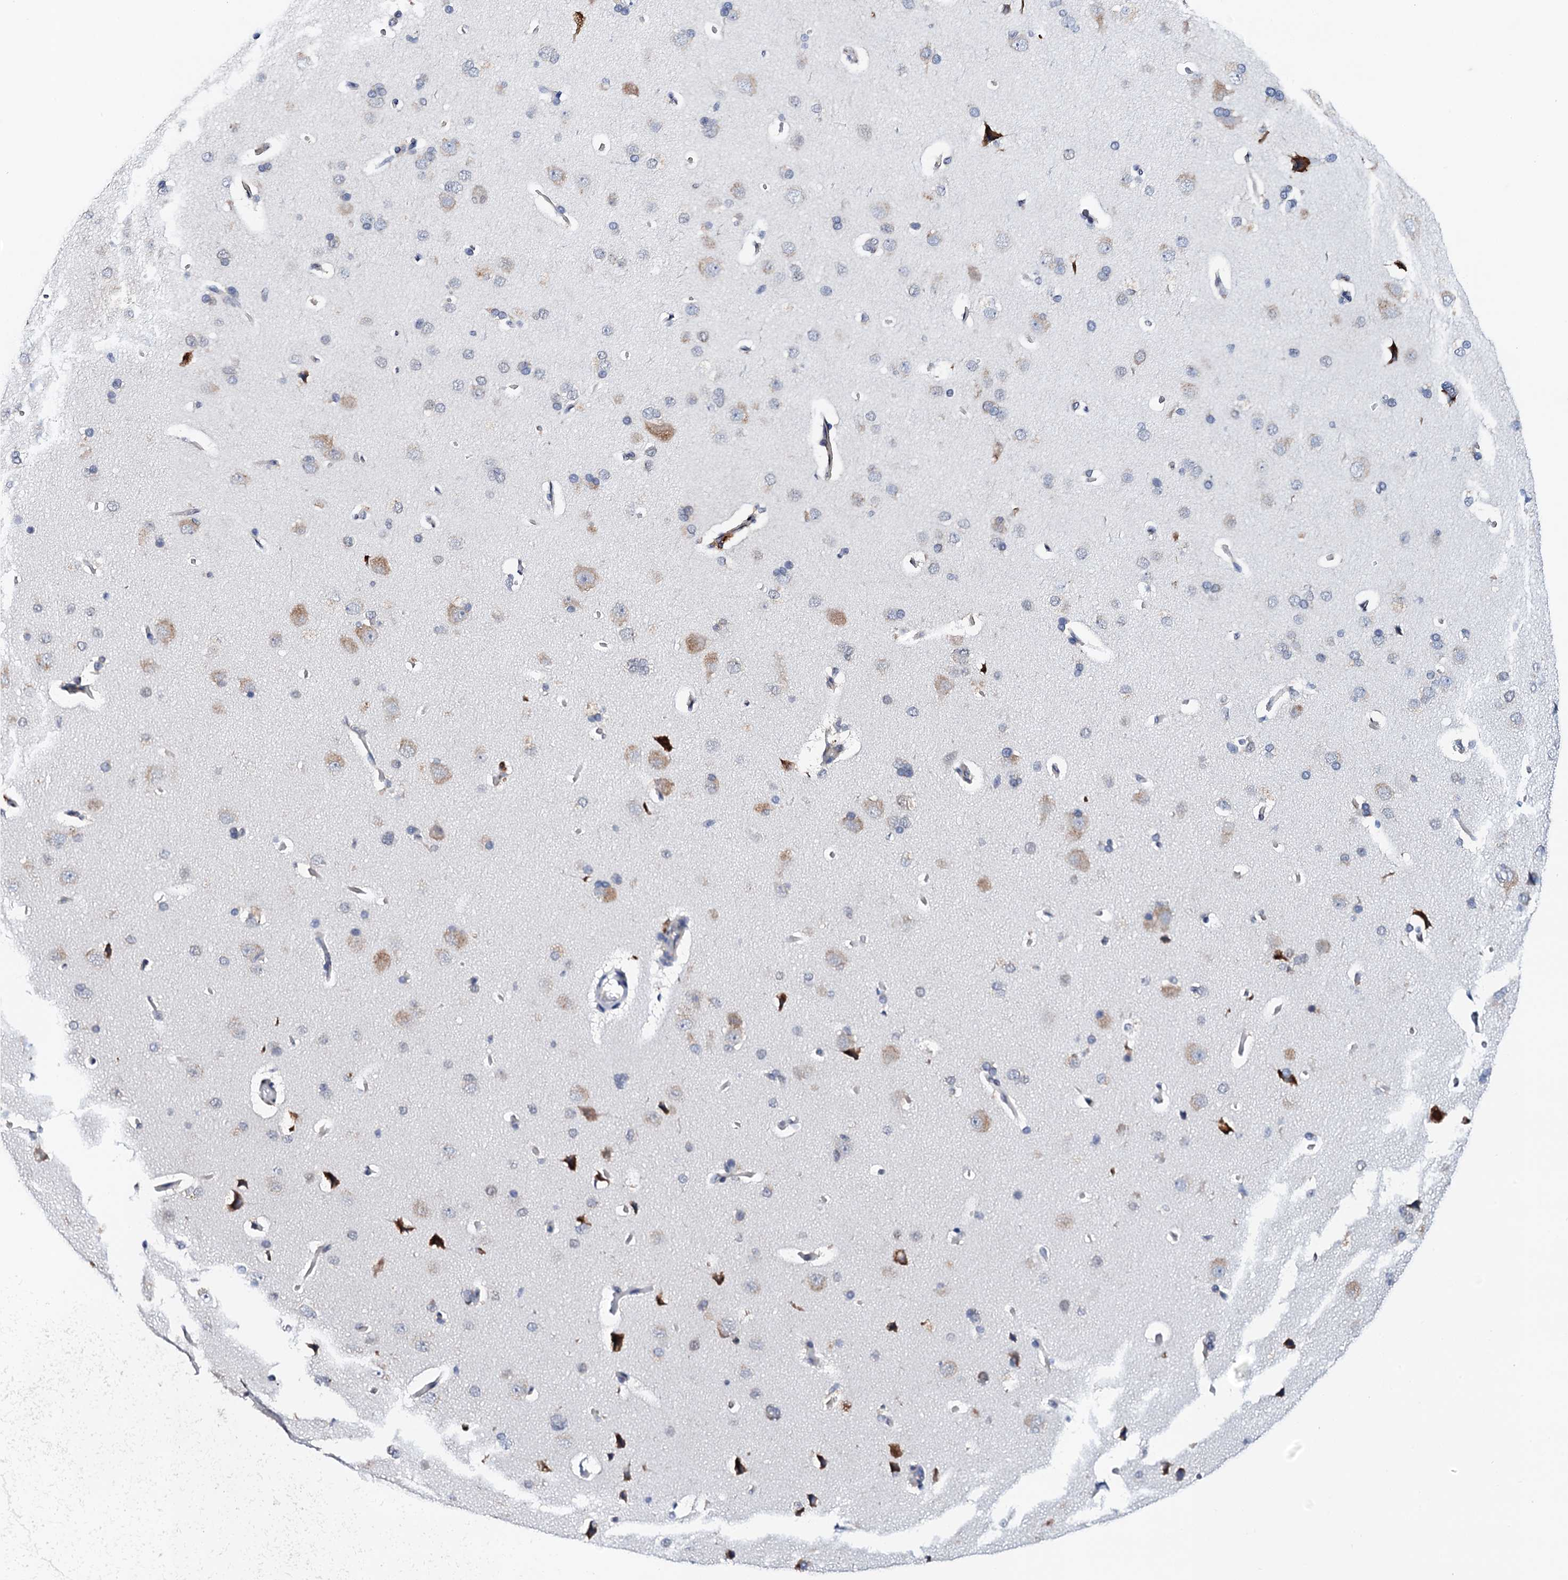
{"staining": {"intensity": "negative", "quantity": "none", "location": "none"}, "tissue": "cerebral cortex", "cell_type": "Endothelial cells", "image_type": "normal", "snomed": [{"axis": "morphology", "description": "Normal tissue, NOS"}, {"axis": "topography", "description": "Cerebral cortex"}], "caption": "Immunohistochemistry photomicrograph of unremarkable cerebral cortex: human cerebral cortex stained with DAB (3,3'-diaminobenzidine) reveals no significant protein staining in endothelial cells.", "gene": "NUP58", "patient": {"sex": "male", "age": 62}}